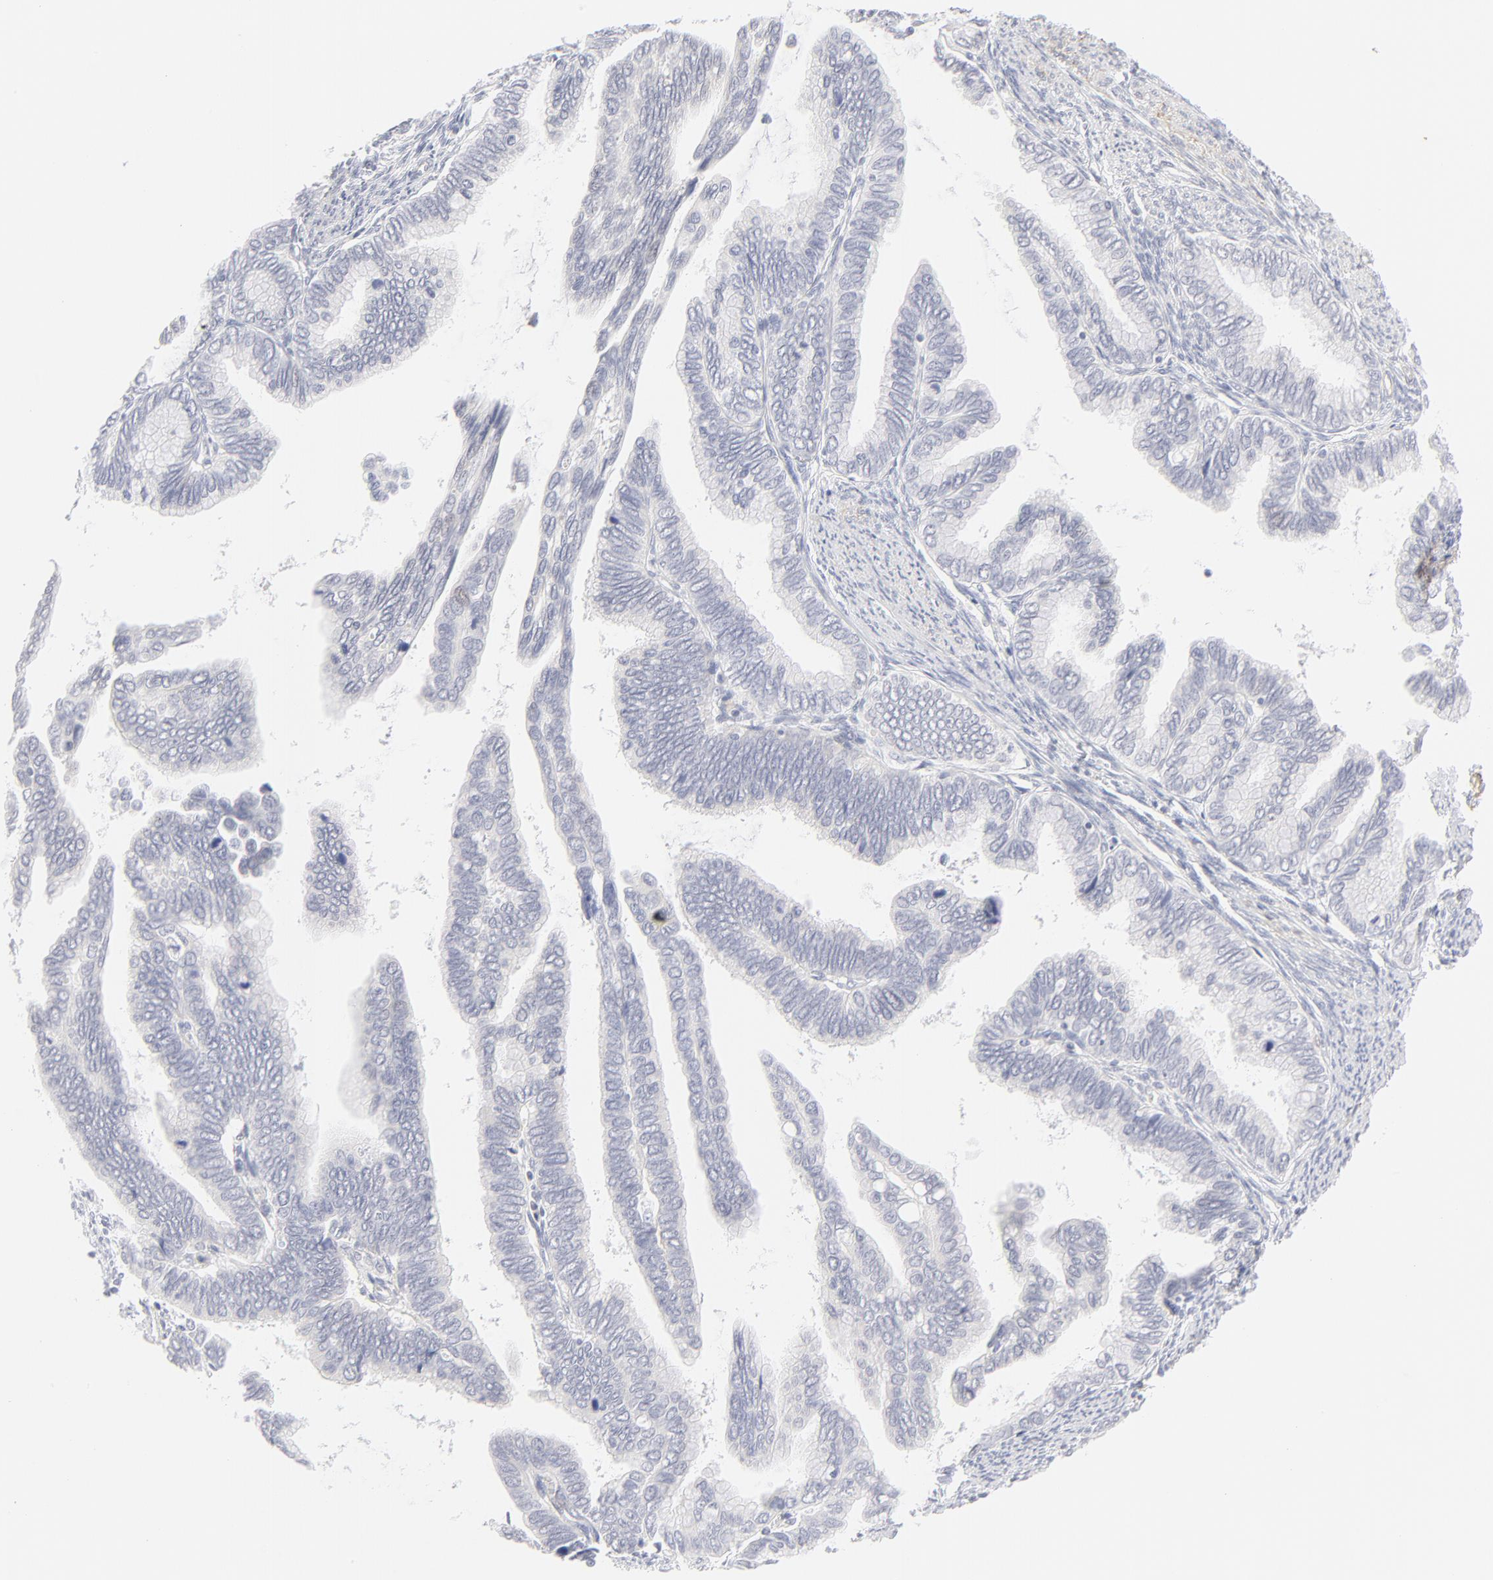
{"staining": {"intensity": "negative", "quantity": "none", "location": "none"}, "tissue": "cervical cancer", "cell_type": "Tumor cells", "image_type": "cancer", "snomed": [{"axis": "morphology", "description": "Adenocarcinoma, NOS"}, {"axis": "topography", "description": "Cervix"}], "caption": "Immunohistochemical staining of cervical cancer (adenocarcinoma) reveals no significant expression in tumor cells.", "gene": "NPNT", "patient": {"sex": "female", "age": 49}}